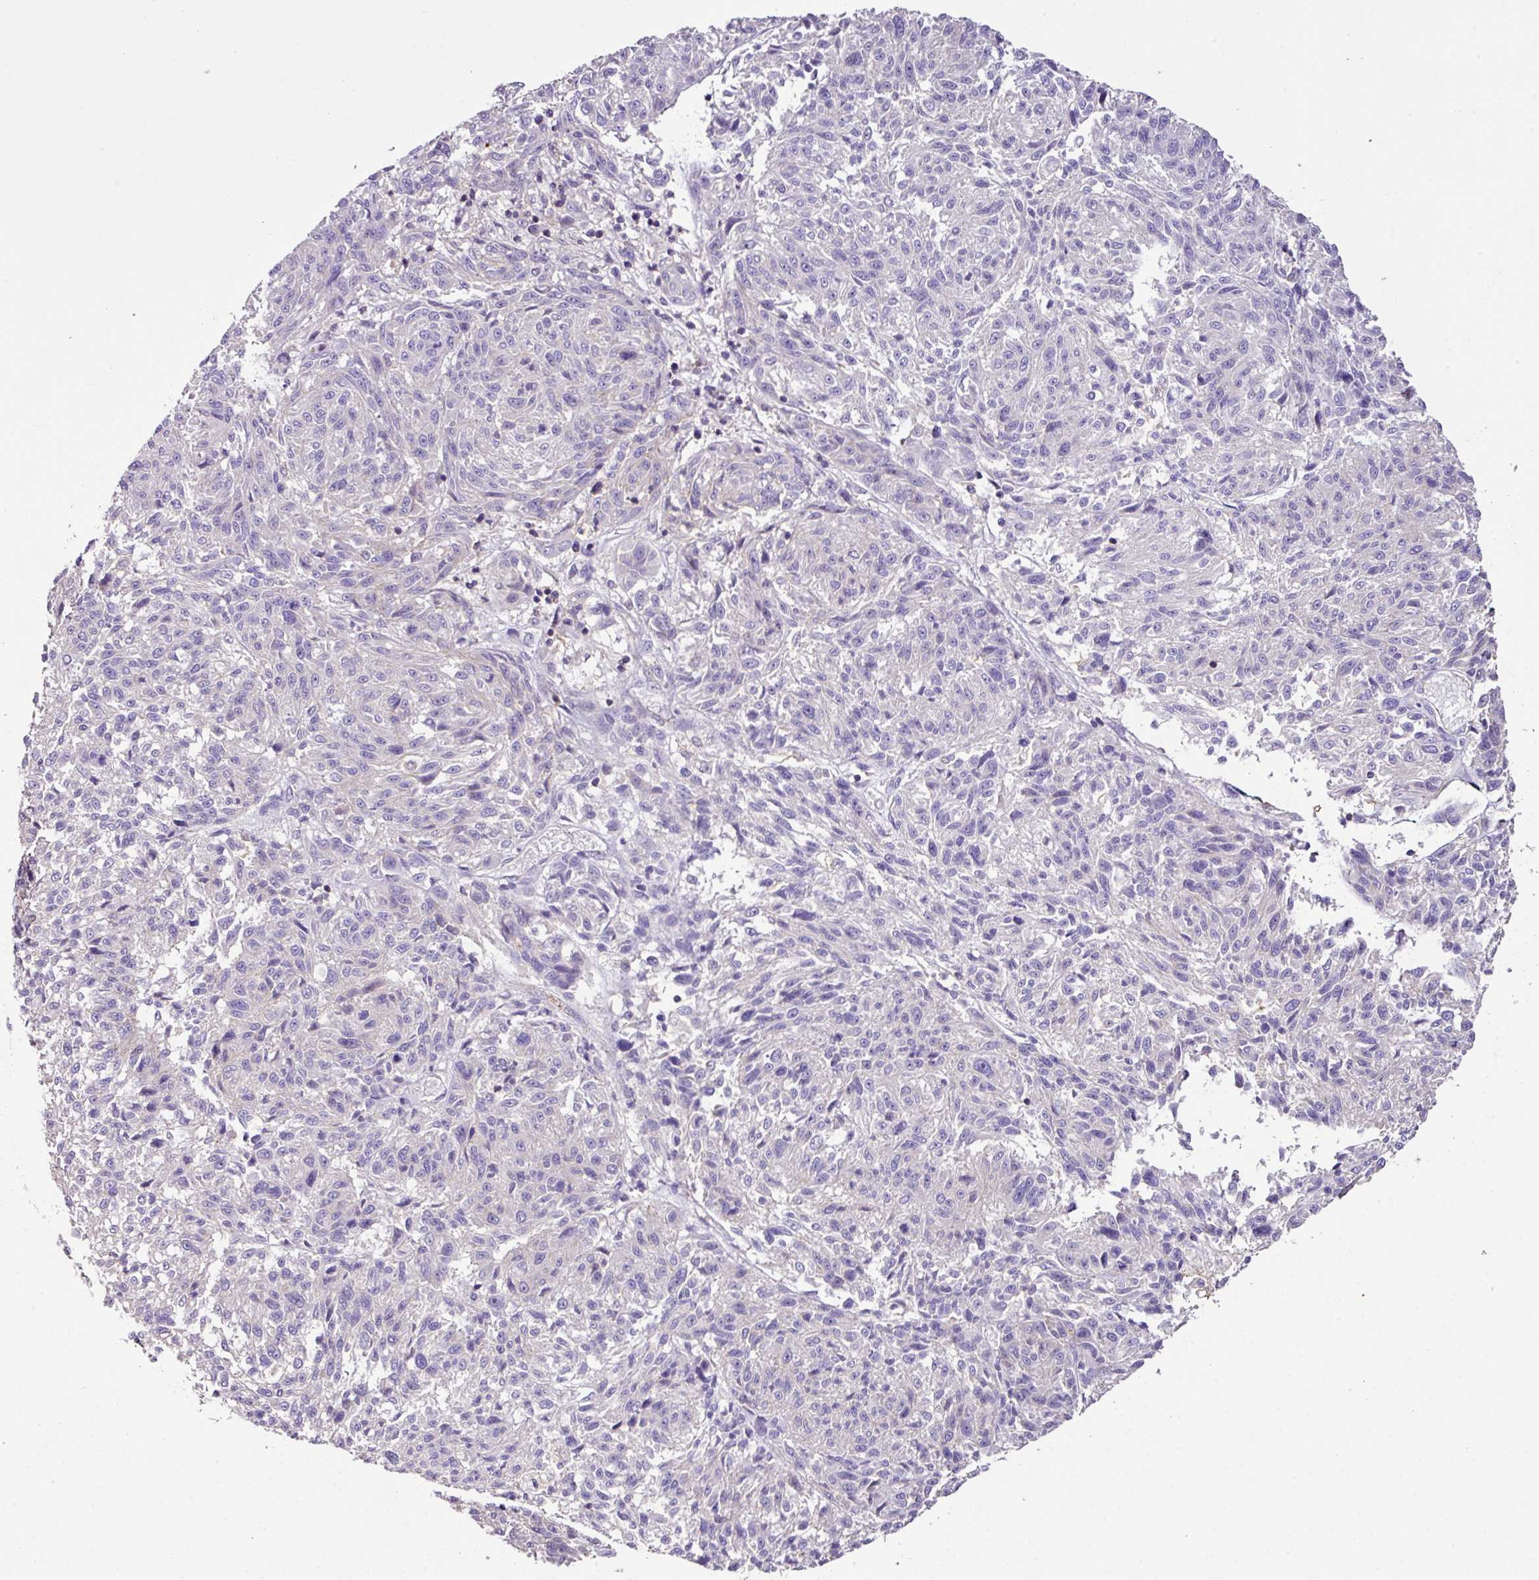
{"staining": {"intensity": "negative", "quantity": "none", "location": "none"}, "tissue": "melanoma", "cell_type": "Tumor cells", "image_type": "cancer", "snomed": [{"axis": "morphology", "description": "Malignant melanoma, NOS"}, {"axis": "topography", "description": "Skin"}], "caption": "A micrograph of malignant melanoma stained for a protein exhibits no brown staining in tumor cells.", "gene": "AGR3", "patient": {"sex": "male", "age": 53}}